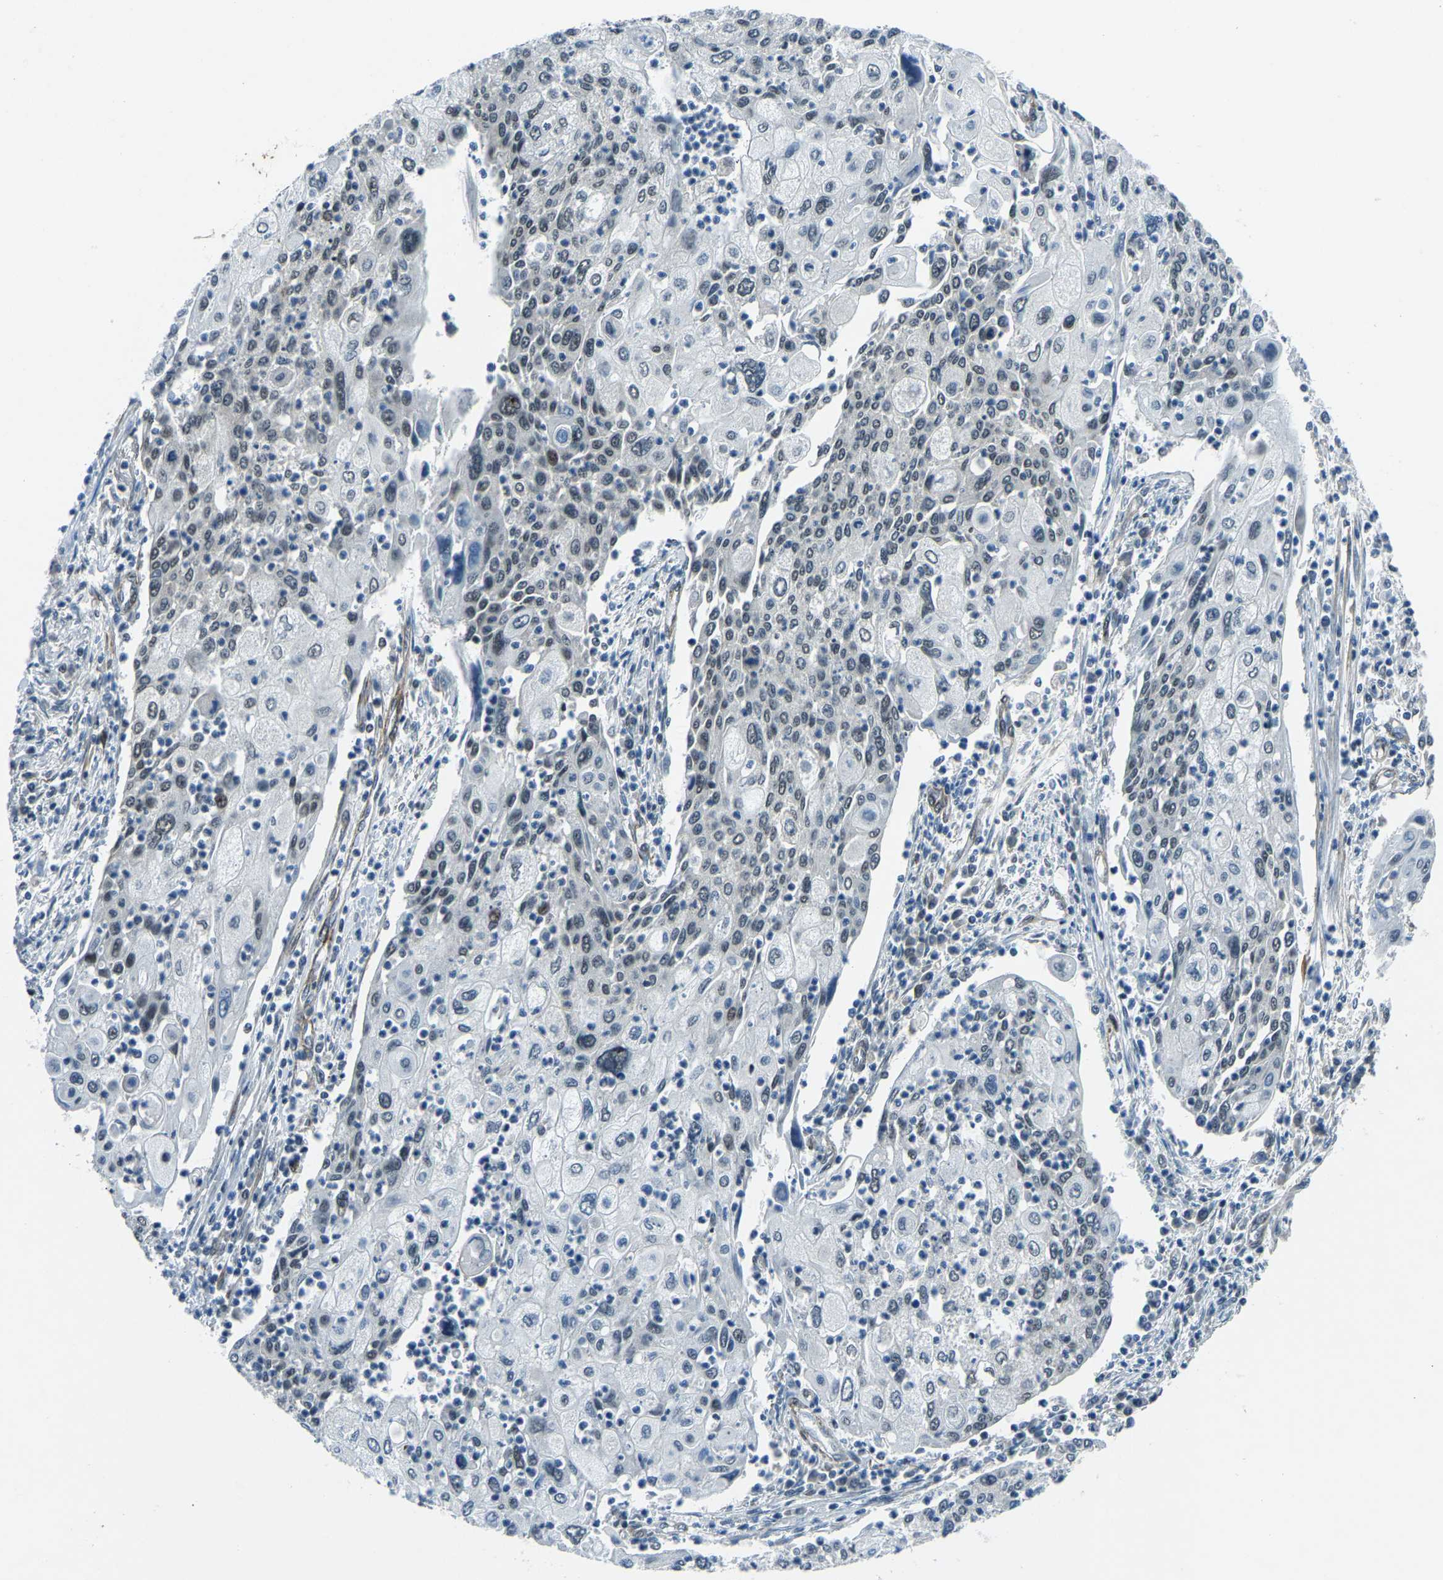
{"staining": {"intensity": "moderate", "quantity": "25%-75%", "location": "nuclear"}, "tissue": "cervical cancer", "cell_type": "Tumor cells", "image_type": "cancer", "snomed": [{"axis": "morphology", "description": "Squamous cell carcinoma, NOS"}, {"axis": "topography", "description": "Cervix"}], "caption": "Brown immunohistochemical staining in squamous cell carcinoma (cervical) reveals moderate nuclear positivity in approximately 25%-75% of tumor cells.", "gene": "PRCC", "patient": {"sex": "female", "age": 40}}